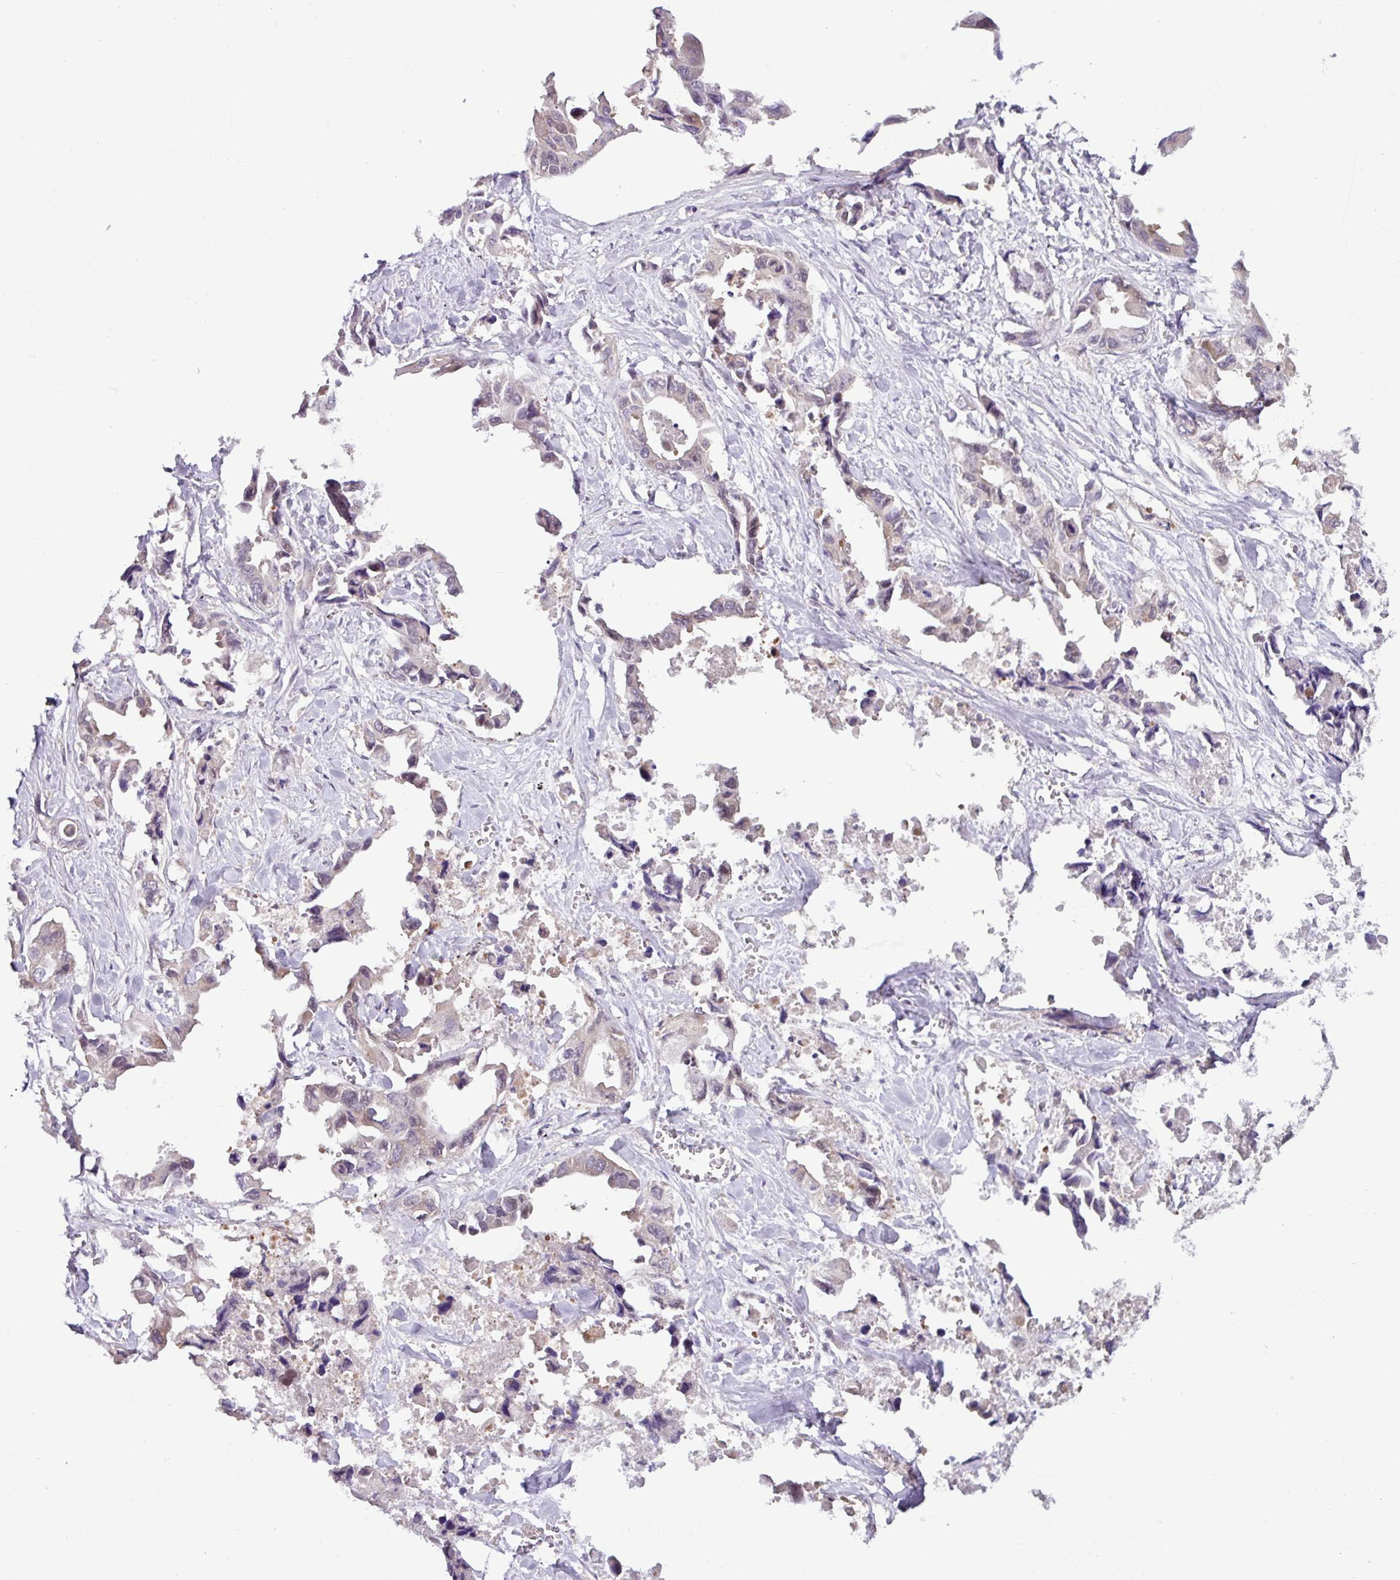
{"staining": {"intensity": "weak", "quantity": "25%-75%", "location": "cytoplasmic/membranous"}, "tissue": "lung cancer", "cell_type": "Tumor cells", "image_type": "cancer", "snomed": [{"axis": "morphology", "description": "Adenocarcinoma, NOS"}, {"axis": "topography", "description": "Lung"}], "caption": "Tumor cells reveal low levels of weak cytoplasmic/membranous positivity in about 25%-75% of cells in human lung cancer (adenocarcinoma).", "gene": "TONSL", "patient": {"sex": "male", "age": 64}}